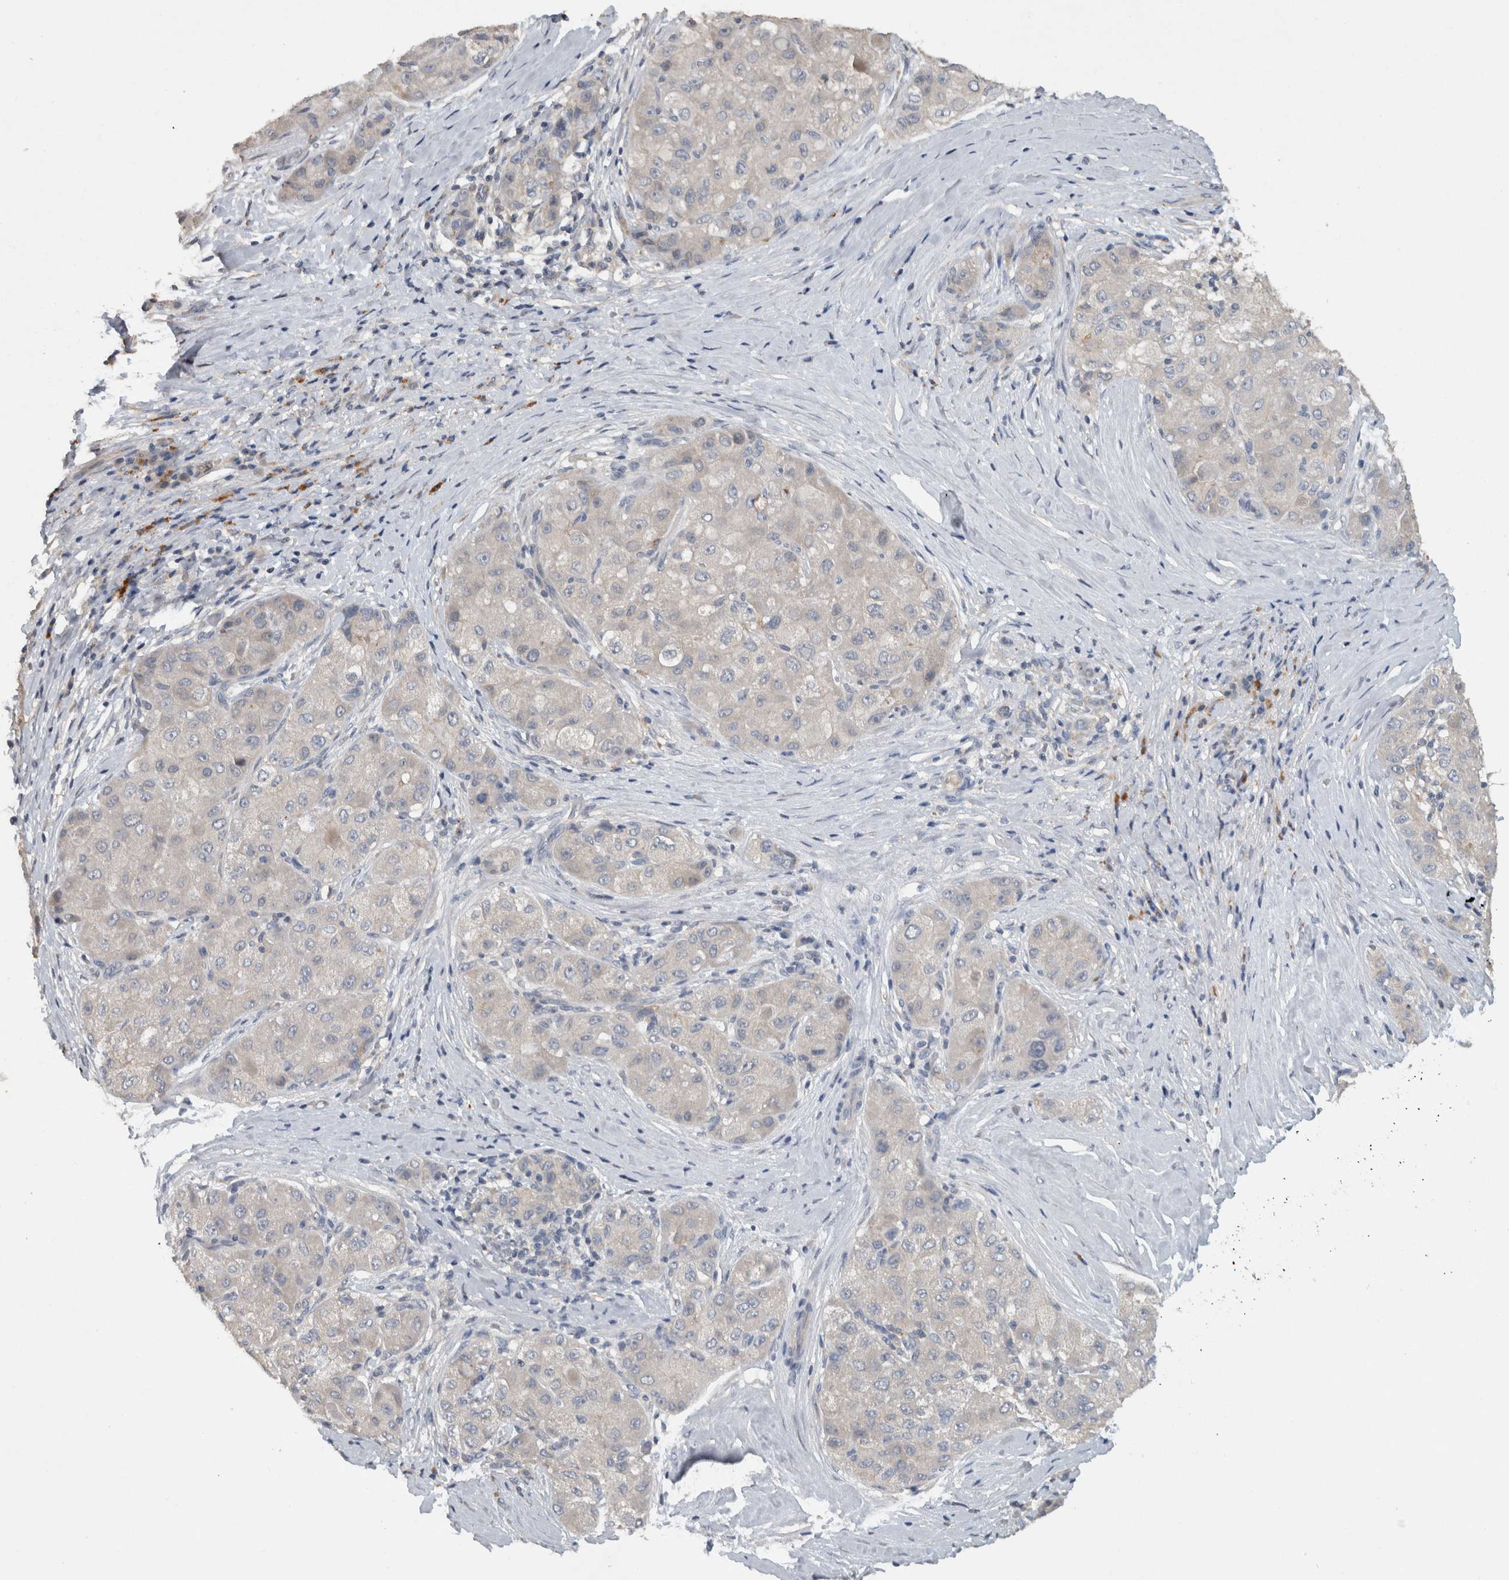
{"staining": {"intensity": "negative", "quantity": "none", "location": "none"}, "tissue": "liver cancer", "cell_type": "Tumor cells", "image_type": "cancer", "snomed": [{"axis": "morphology", "description": "Carcinoma, Hepatocellular, NOS"}, {"axis": "topography", "description": "Liver"}], "caption": "This is a image of immunohistochemistry staining of hepatocellular carcinoma (liver), which shows no positivity in tumor cells.", "gene": "HEXD", "patient": {"sex": "male", "age": 80}}